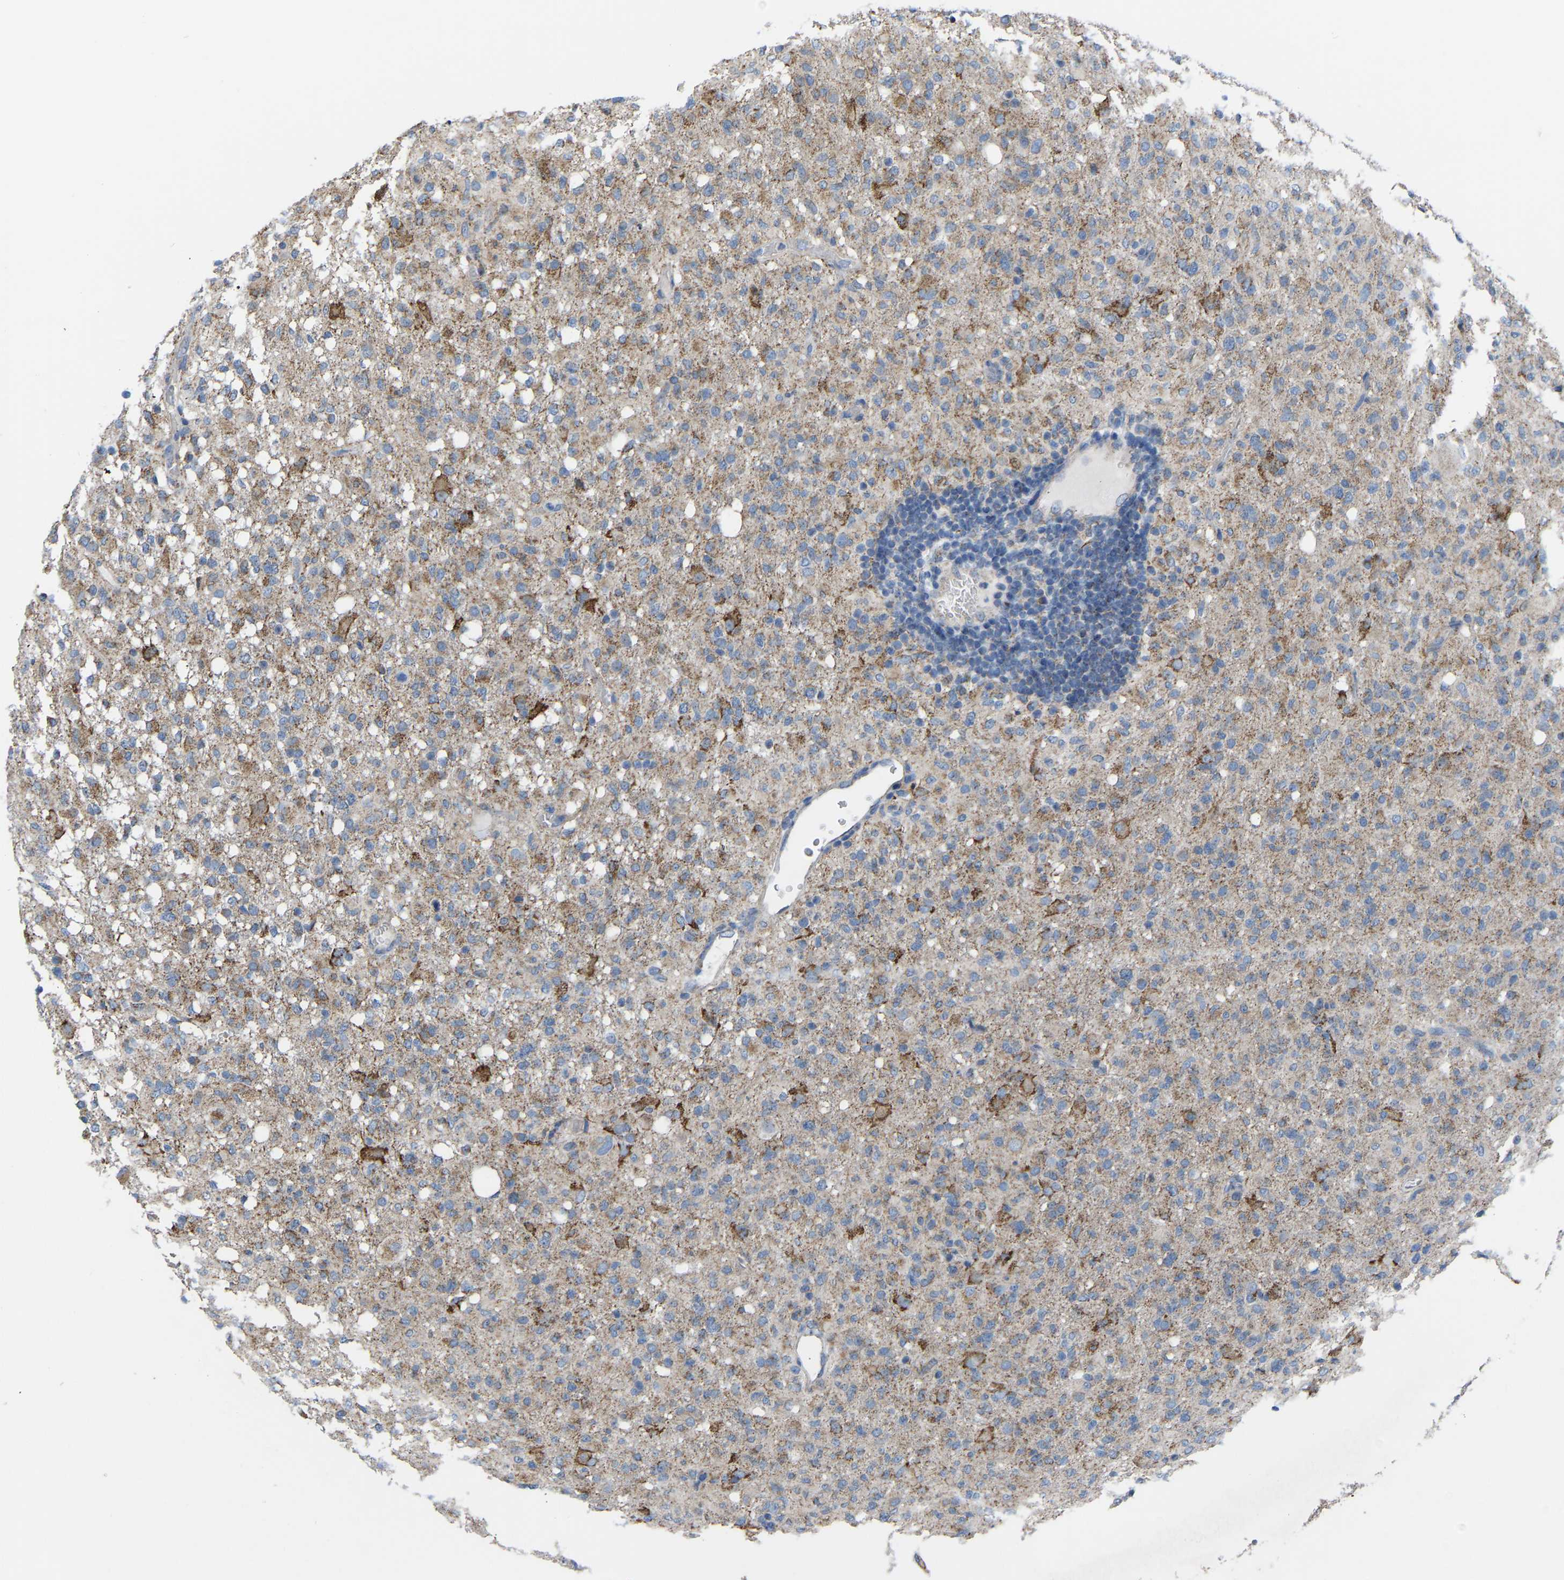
{"staining": {"intensity": "weak", "quantity": ">75%", "location": "cytoplasmic/membranous"}, "tissue": "glioma", "cell_type": "Tumor cells", "image_type": "cancer", "snomed": [{"axis": "morphology", "description": "Glioma, malignant, High grade"}, {"axis": "topography", "description": "Brain"}], "caption": "Tumor cells show low levels of weak cytoplasmic/membranous expression in approximately >75% of cells in human glioma.", "gene": "BCL10", "patient": {"sex": "female", "age": 57}}